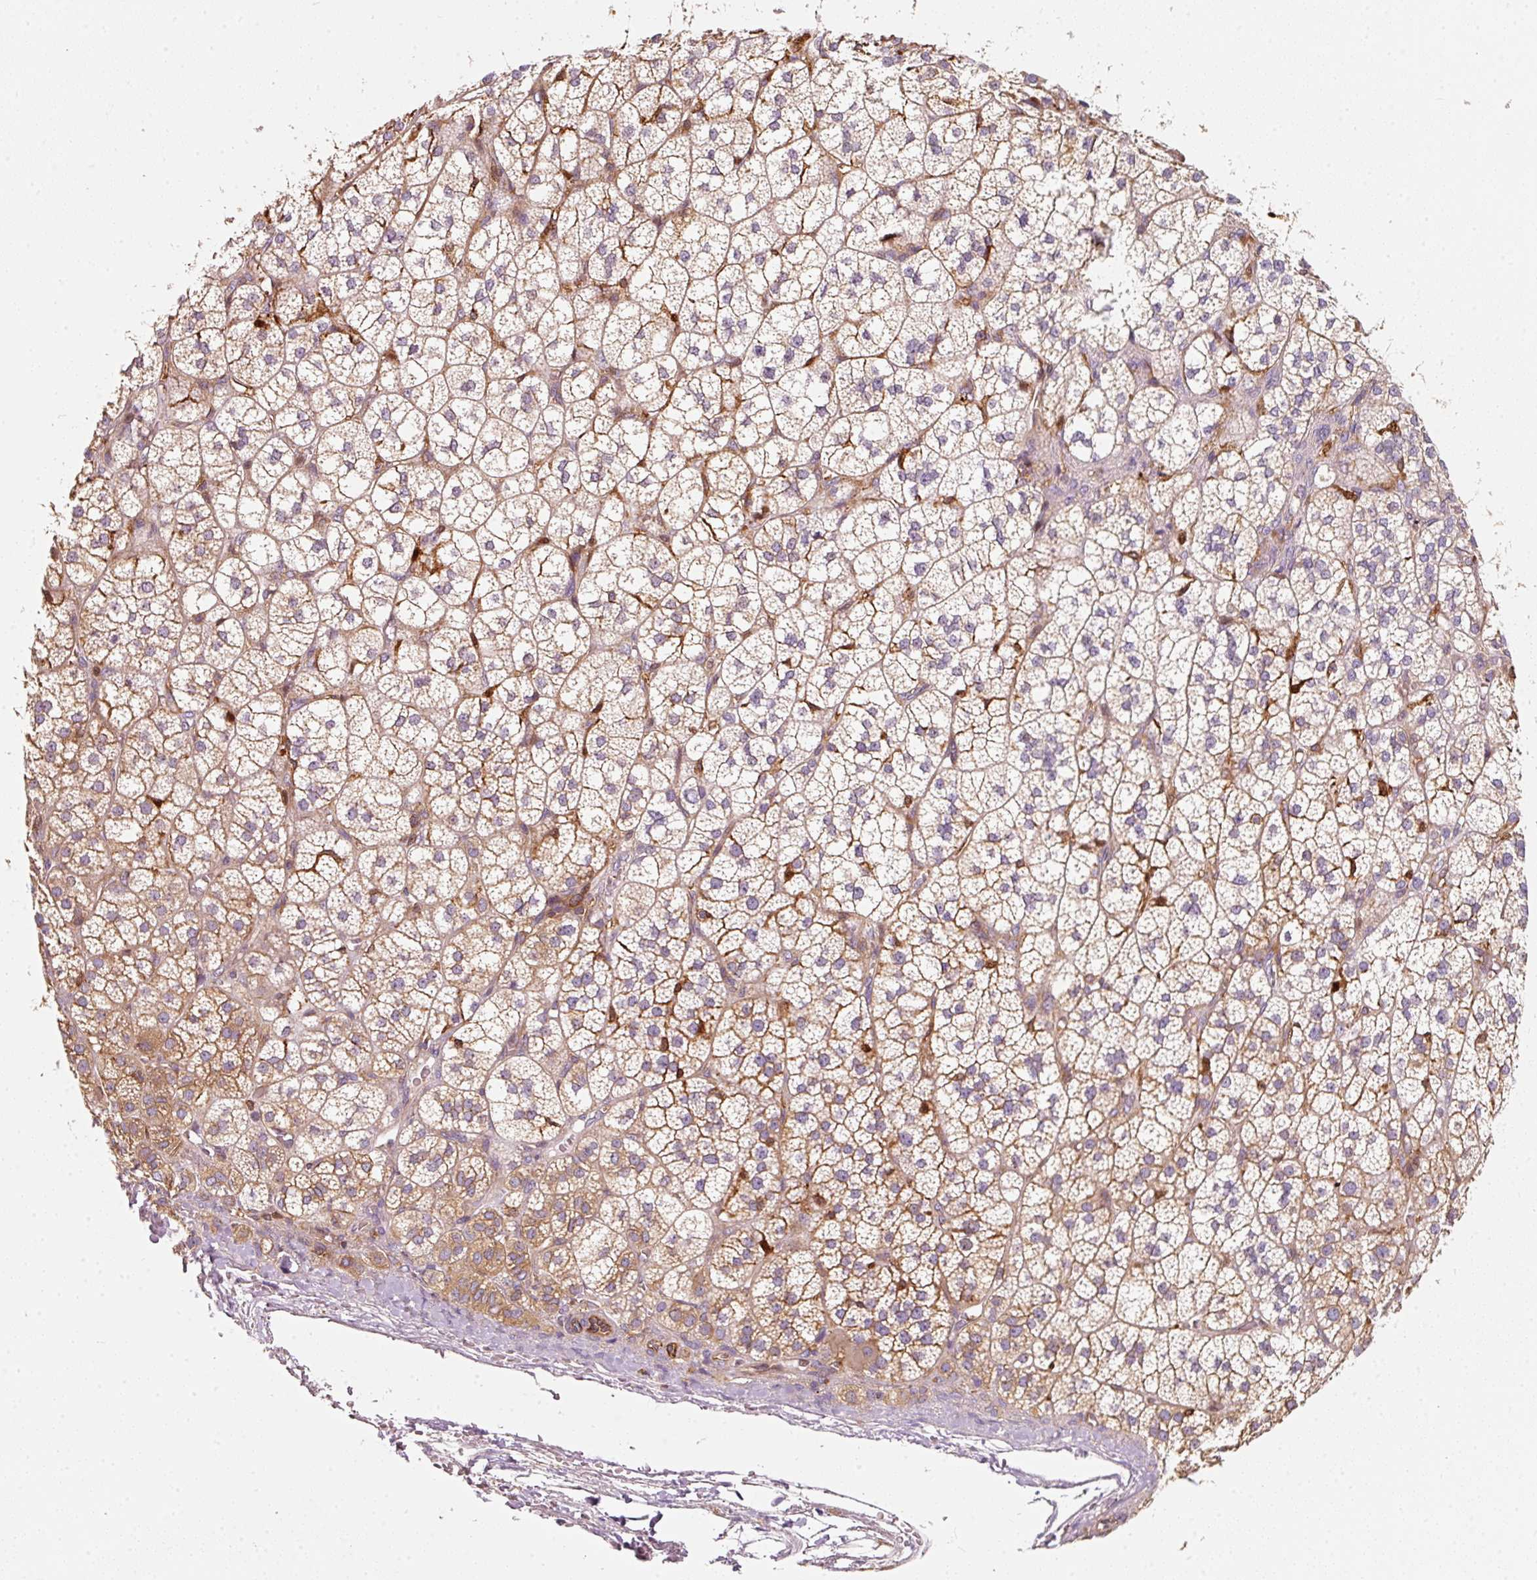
{"staining": {"intensity": "moderate", "quantity": ">75%", "location": "cytoplasmic/membranous"}, "tissue": "adrenal gland", "cell_type": "Glandular cells", "image_type": "normal", "snomed": [{"axis": "morphology", "description": "Normal tissue, NOS"}, {"axis": "topography", "description": "Adrenal gland"}], "caption": "Adrenal gland stained with DAB immunohistochemistry (IHC) displays medium levels of moderate cytoplasmic/membranous expression in about >75% of glandular cells.", "gene": "IQGAP2", "patient": {"sex": "female", "age": 60}}